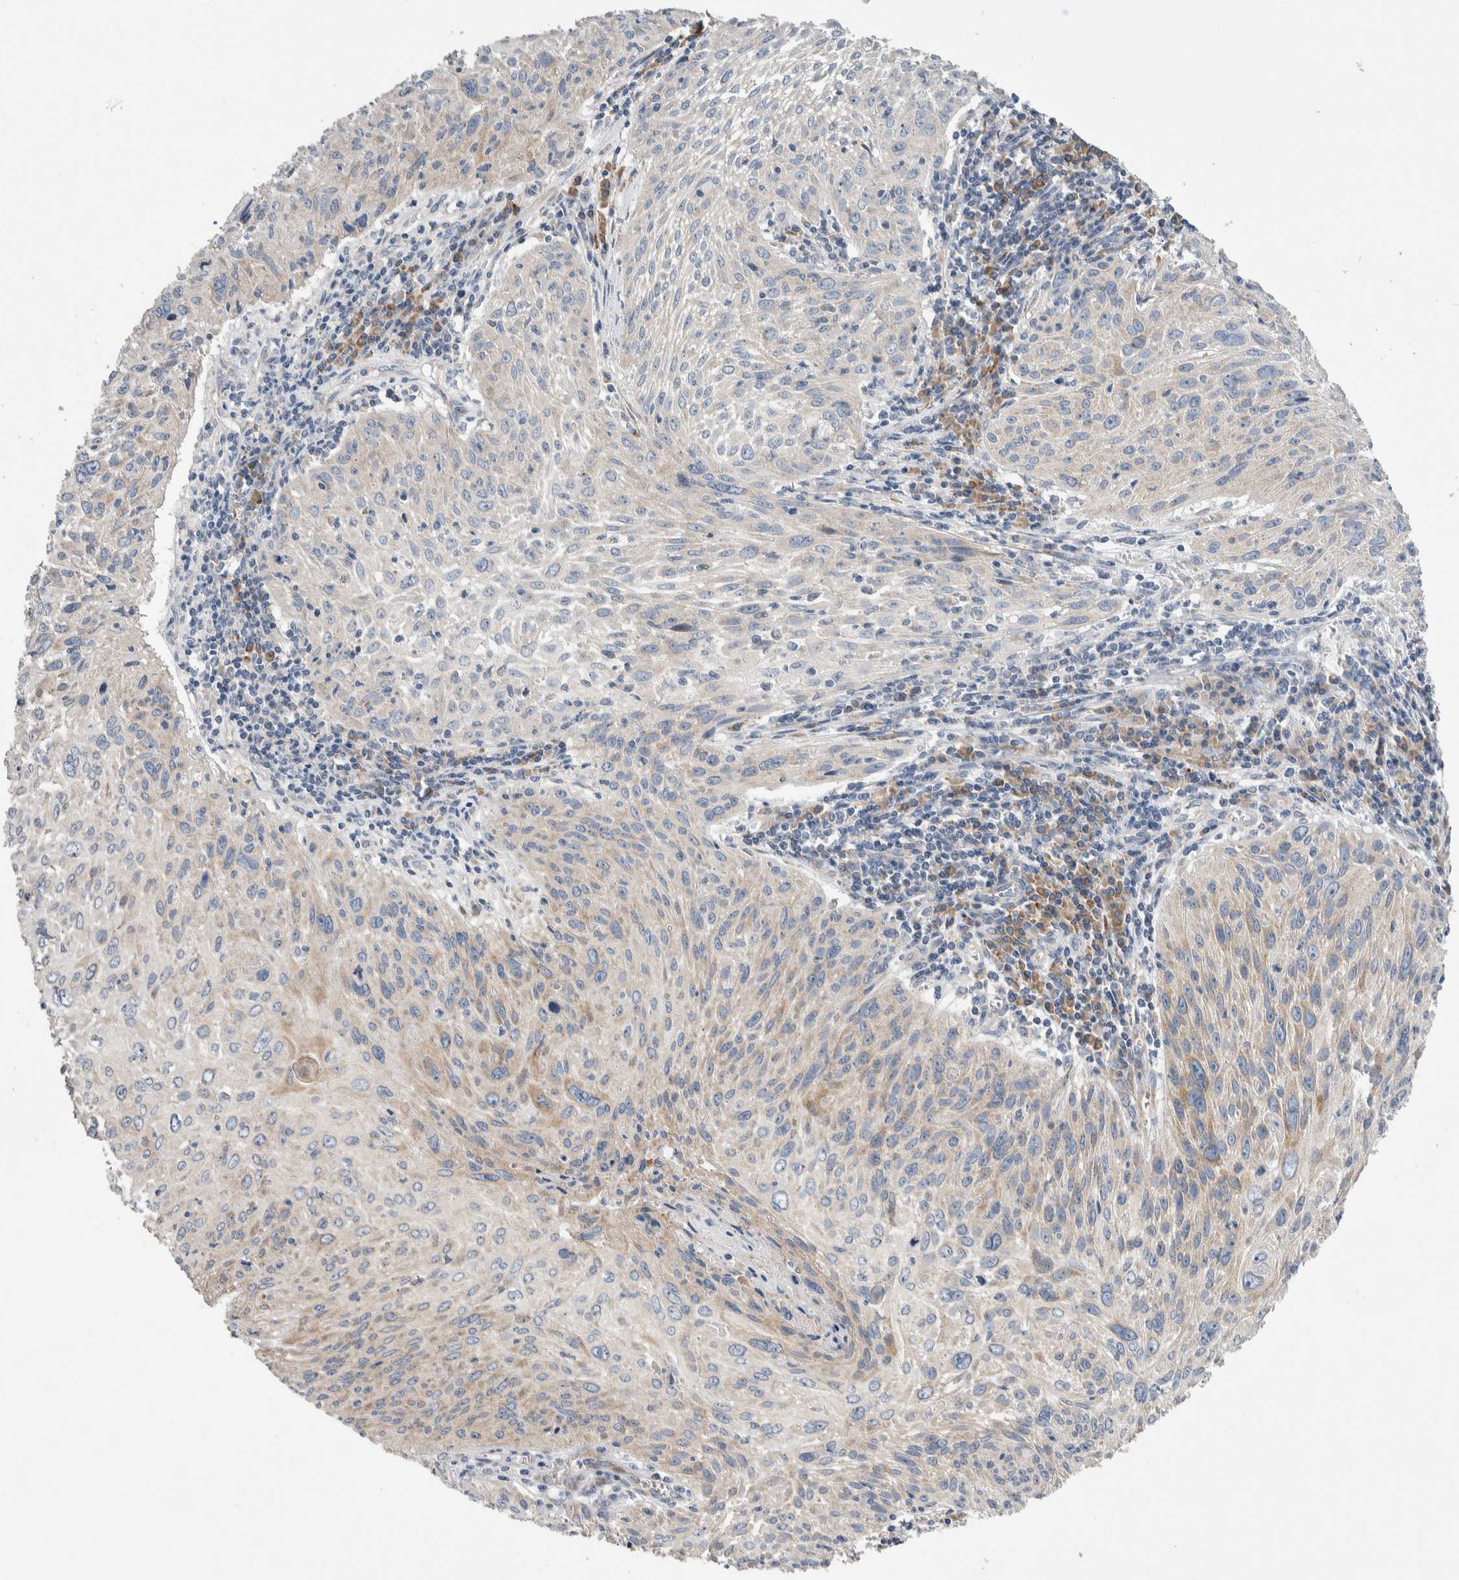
{"staining": {"intensity": "weak", "quantity": "<25%", "location": "cytoplasmic/membranous"}, "tissue": "cervical cancer", "cell_type": "Tumor cells", "image_type": "cancer", "snomed": [{"axis": "morphology", "description": "Squamous cell carcinoma, NOS"}, {"axis": "topography", "description": "Cervix"}], "caption": "An immunohistochemistry (IHC) photomicrograph of cervical squamous cell carcinoma is shown. There is no staining in tumor cells of cervical squamous cell carcinoma. (DAB (3,3'-diaminobenzidine) IHC with hematoxylin counter stain).", "gene": "RACK1", "patient": {"sex": "female", "age": 51}}